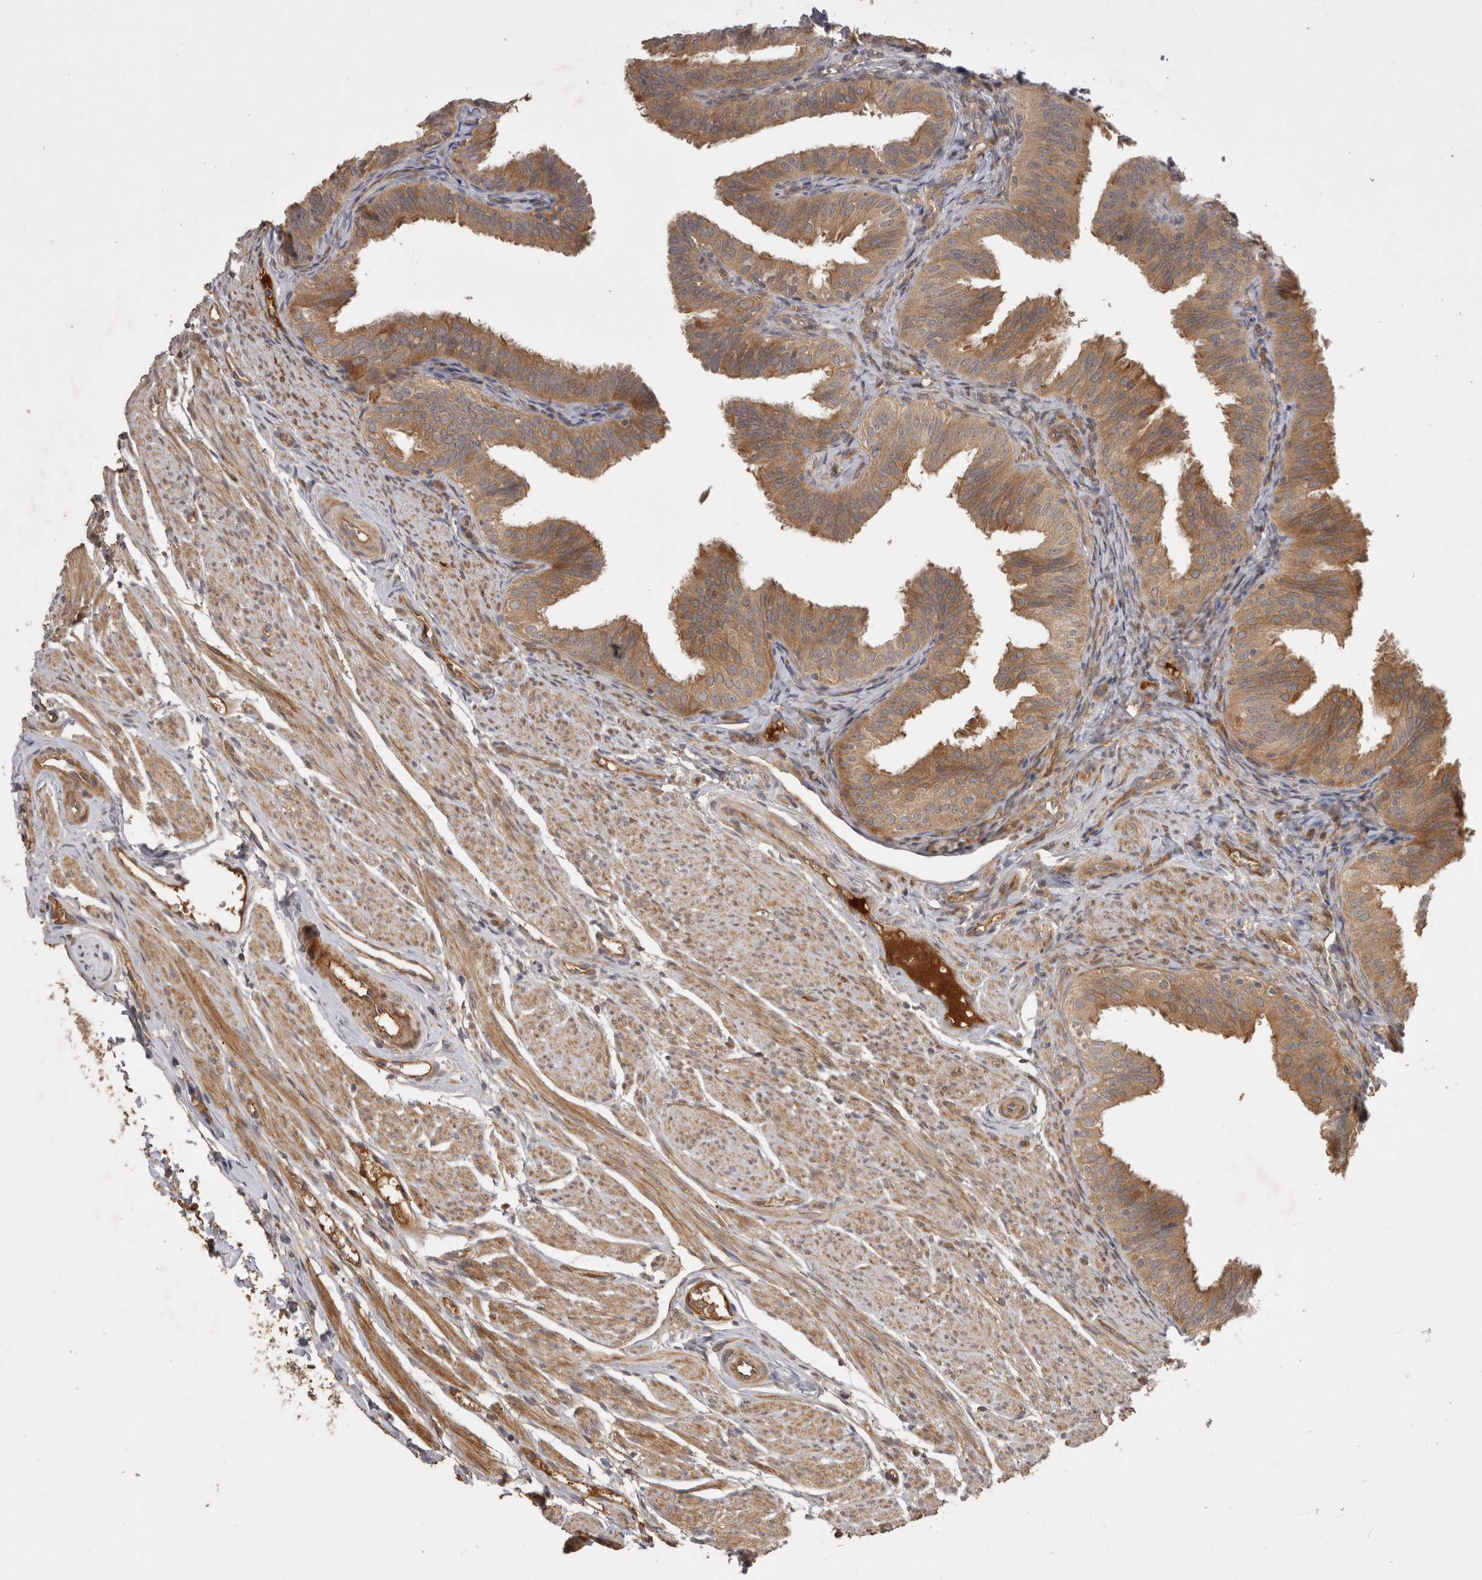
{"staining": {"intensity": "moderate", "quantity": ">75%", "location": "cytoplasmic/membranous"}, "tissue": "fallopian tube", "cell_type": "Glandular cells", "image_type": "normal", "snomed": [{"axis": "morphology", "description": "Normal tissue, NOS"}, {"axis": "topography", "description": "Fallopian tube"}], "caption": "Immunohistochemistry (IHC) of benign human fallopian tube shows medium levels of moderate cytoplasmic/membranous staining in about >75% of glandular cells.", "gene": "PPP1R42", "patient": {"sex": "female", "age": 35}}